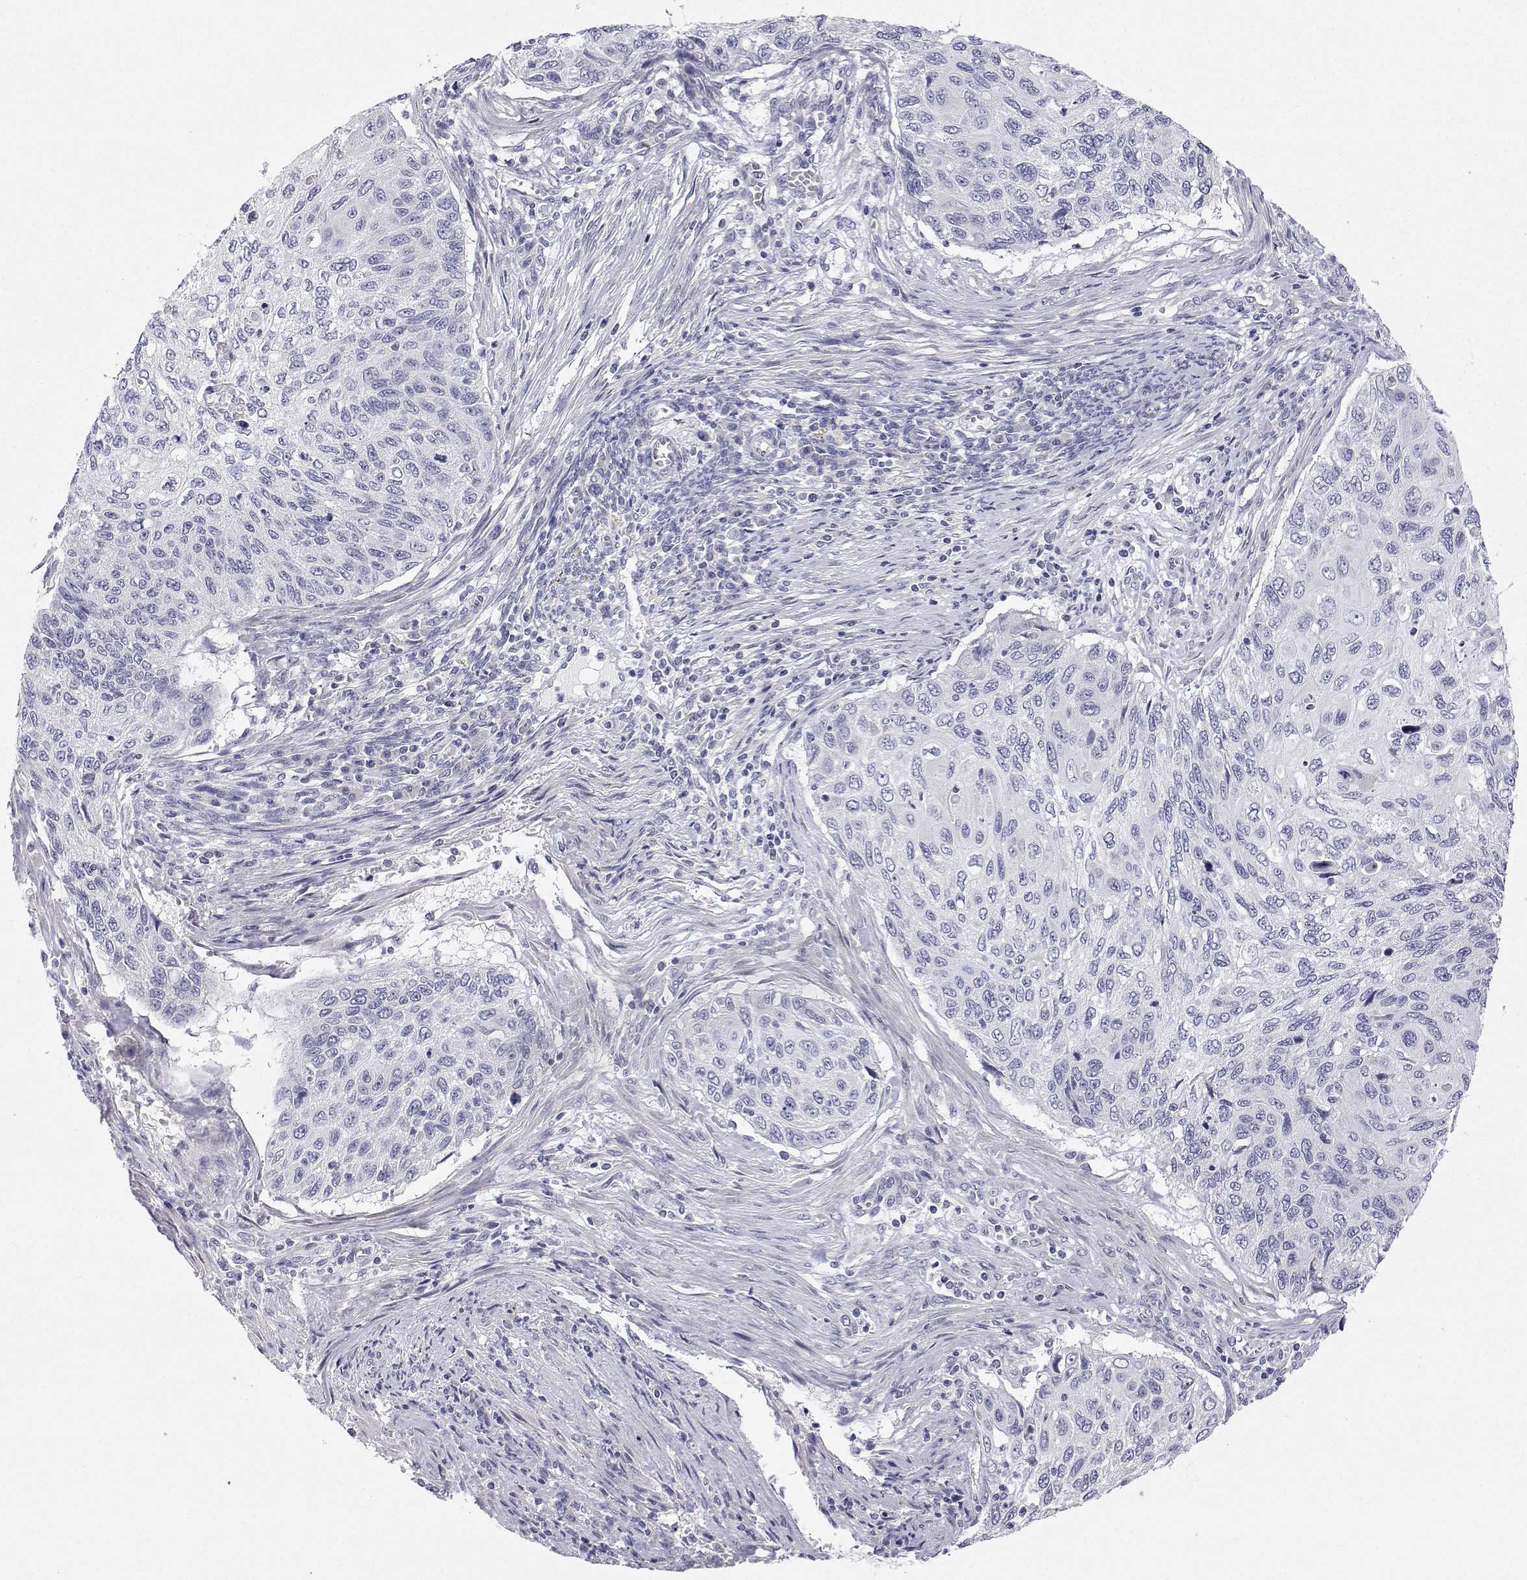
{"staining": {"intensity": "negative", "quantity": "none", "location": "none"}, "tissue": "cervical cancer", "cell_type": "Tumor cells", "image_type": "cancer", "snomed": [{"axis": "morphology", "description": "Squamous cell carcinoma, NOS"}, {"axis": "topography", "description": "Cervix"}], "caption": "The photomicrograph exhibits no staining of tumor cells in cervical cancer (squamous cell carcinoma). (DAB immunohistochemistry with hematoxylin counter stain).", "gene": "ANKRD65", "patient": {"sex": "female", "age": 70}}